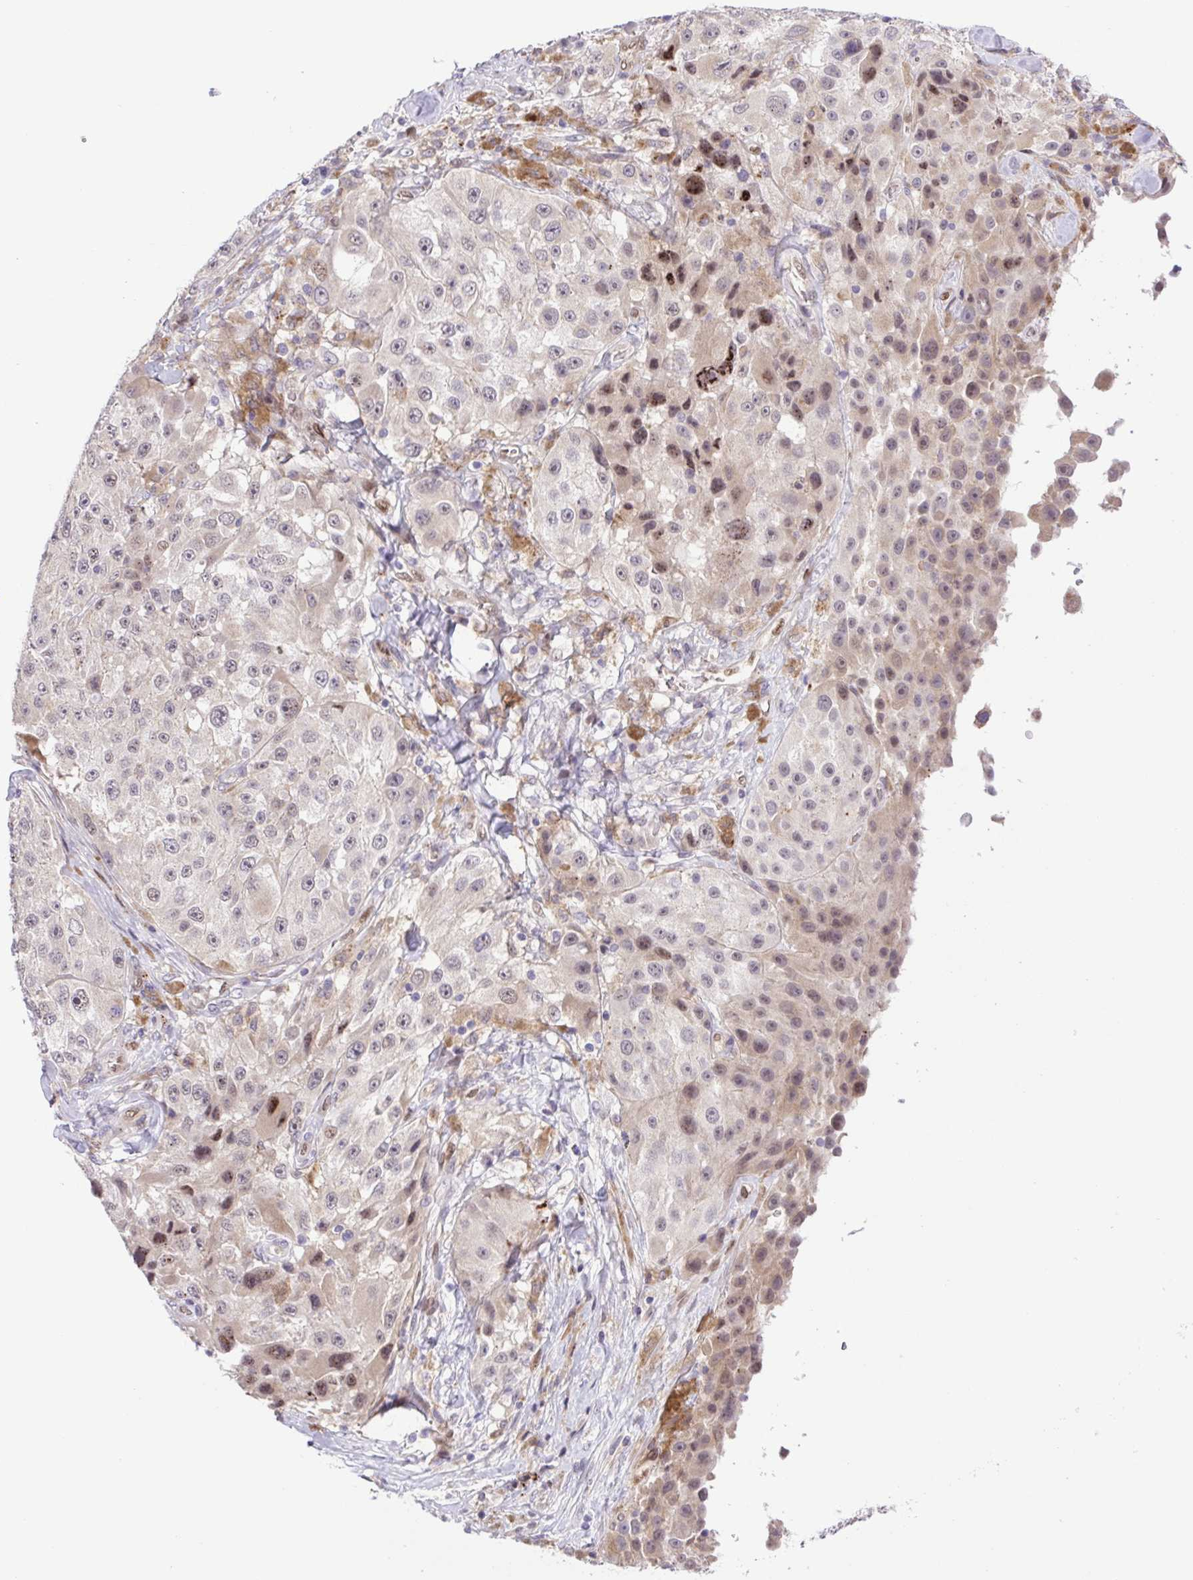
{"staining": {"intensity": "weak", "quantity": "25%-75%", "location": "nuclear"}, "tissue": "melanoma", "cell_type": "Tumor cells", "image_type": "cancer", "snomed": [{"axis": "morphology", "description": "Malignant melanoma, Metastatic site"}, {"axis": "topography", "description": "Lymph node"}], "caption": "Weak nuclear expression is identified in about 25%-75% of tumor cells in melanoma.", "gene": "ERG", "patient": {"sex": "male", "age": 62}}